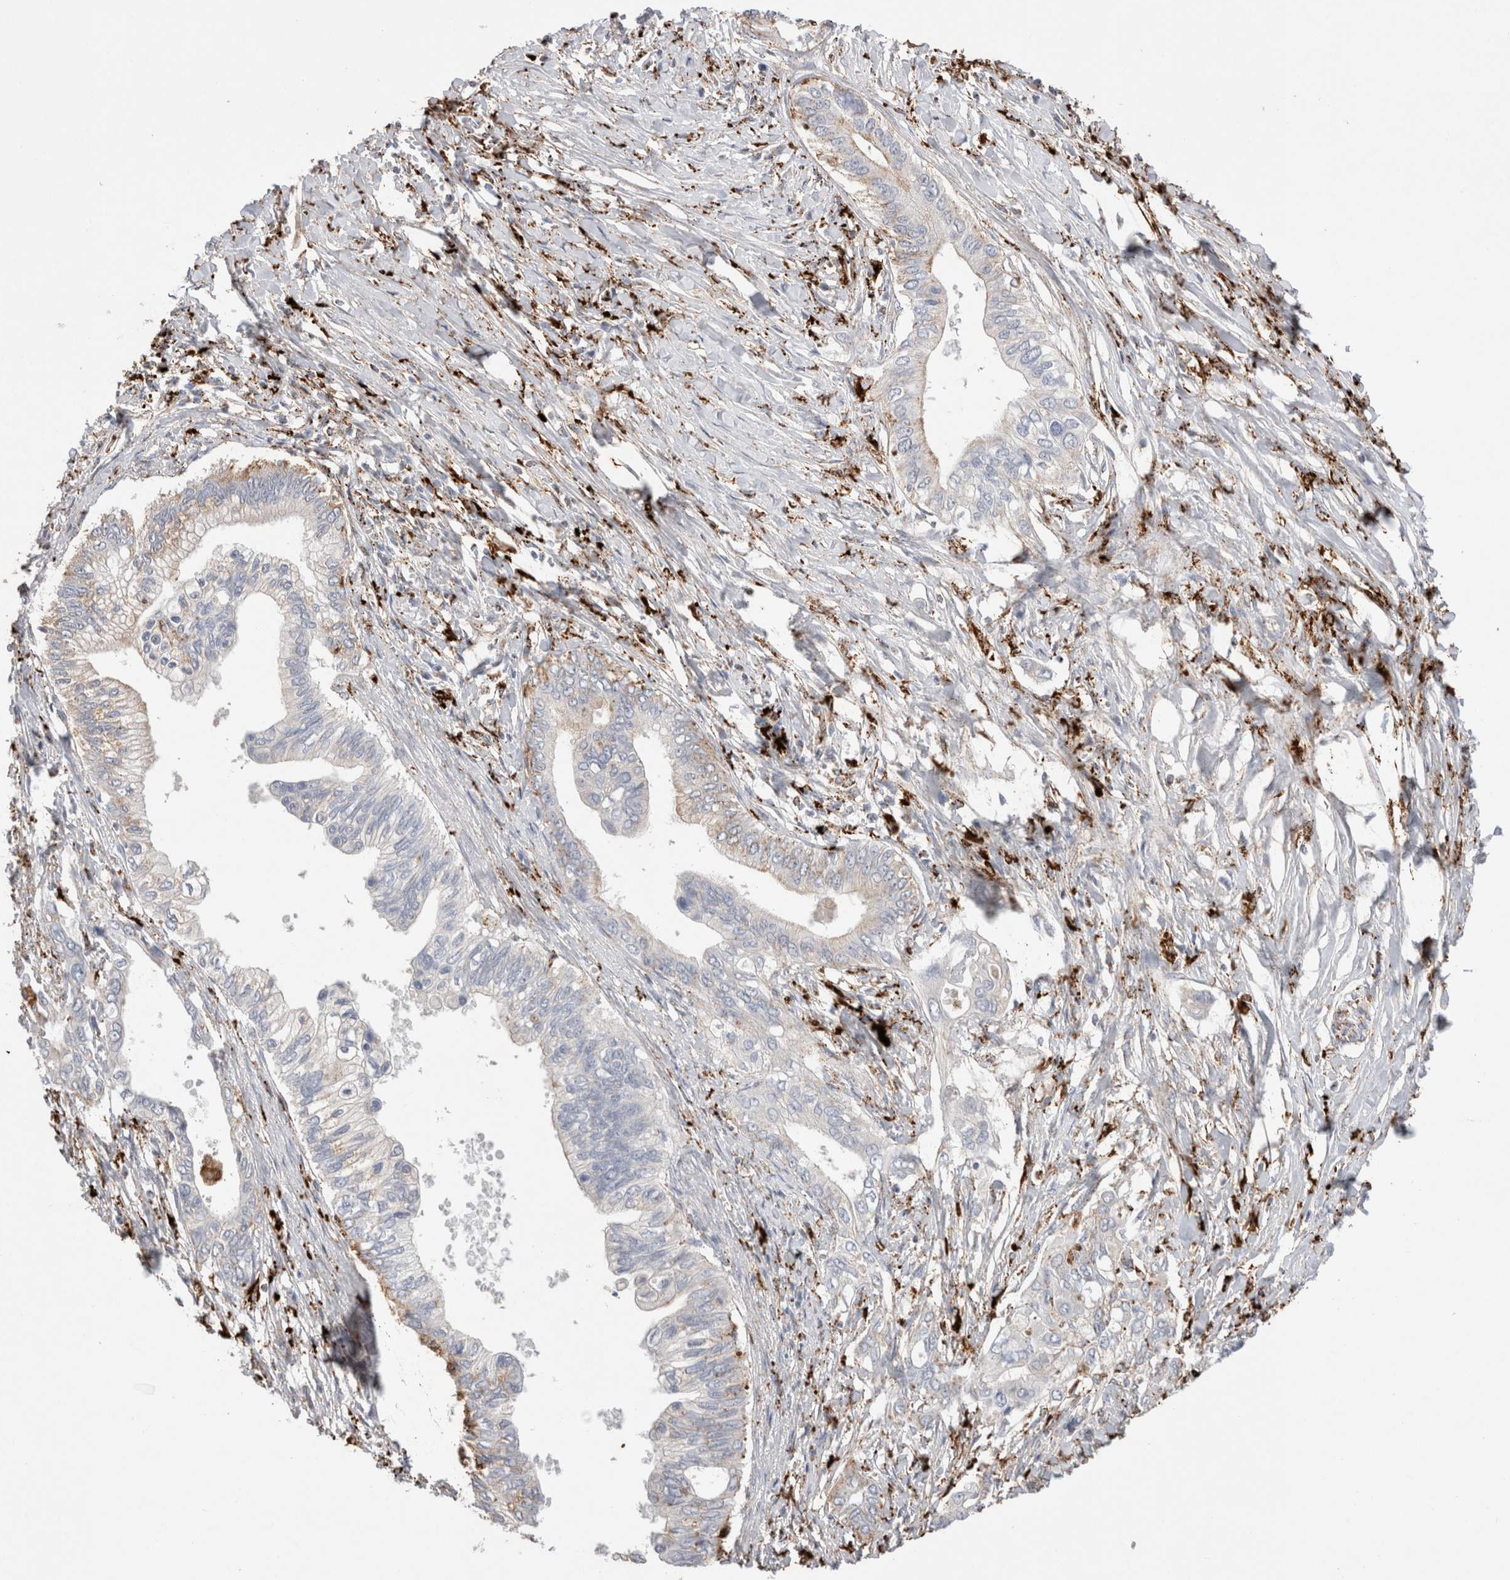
{"staining": {"intensity": "moderate", "quantity": "<25%", "location": "cytoplasmic/membranous"}, "tissue": "pancreatic cancer", "cell_type": "Tumor cells", "image_type": "cancer", "snomed": [{"axis": "morphology", "description": "Normal tissue, NOS"}, {"axis": "morphology", "description": "Adenocarcinoma, NOS"}, {"axis": "topography", "description": "Pancreas"}, {"axis": "topography", "description": "Peripheral nerve tissue"}], "caption": "Pancreatic cancer (adenocarcinoma) stained for a protein (brown) exhibits moderate cytoplasmic/membranous positive staining in about <25% of tumor cells.", "gene": "CTSA", "patient": {"sex": "male", "age": 59}}